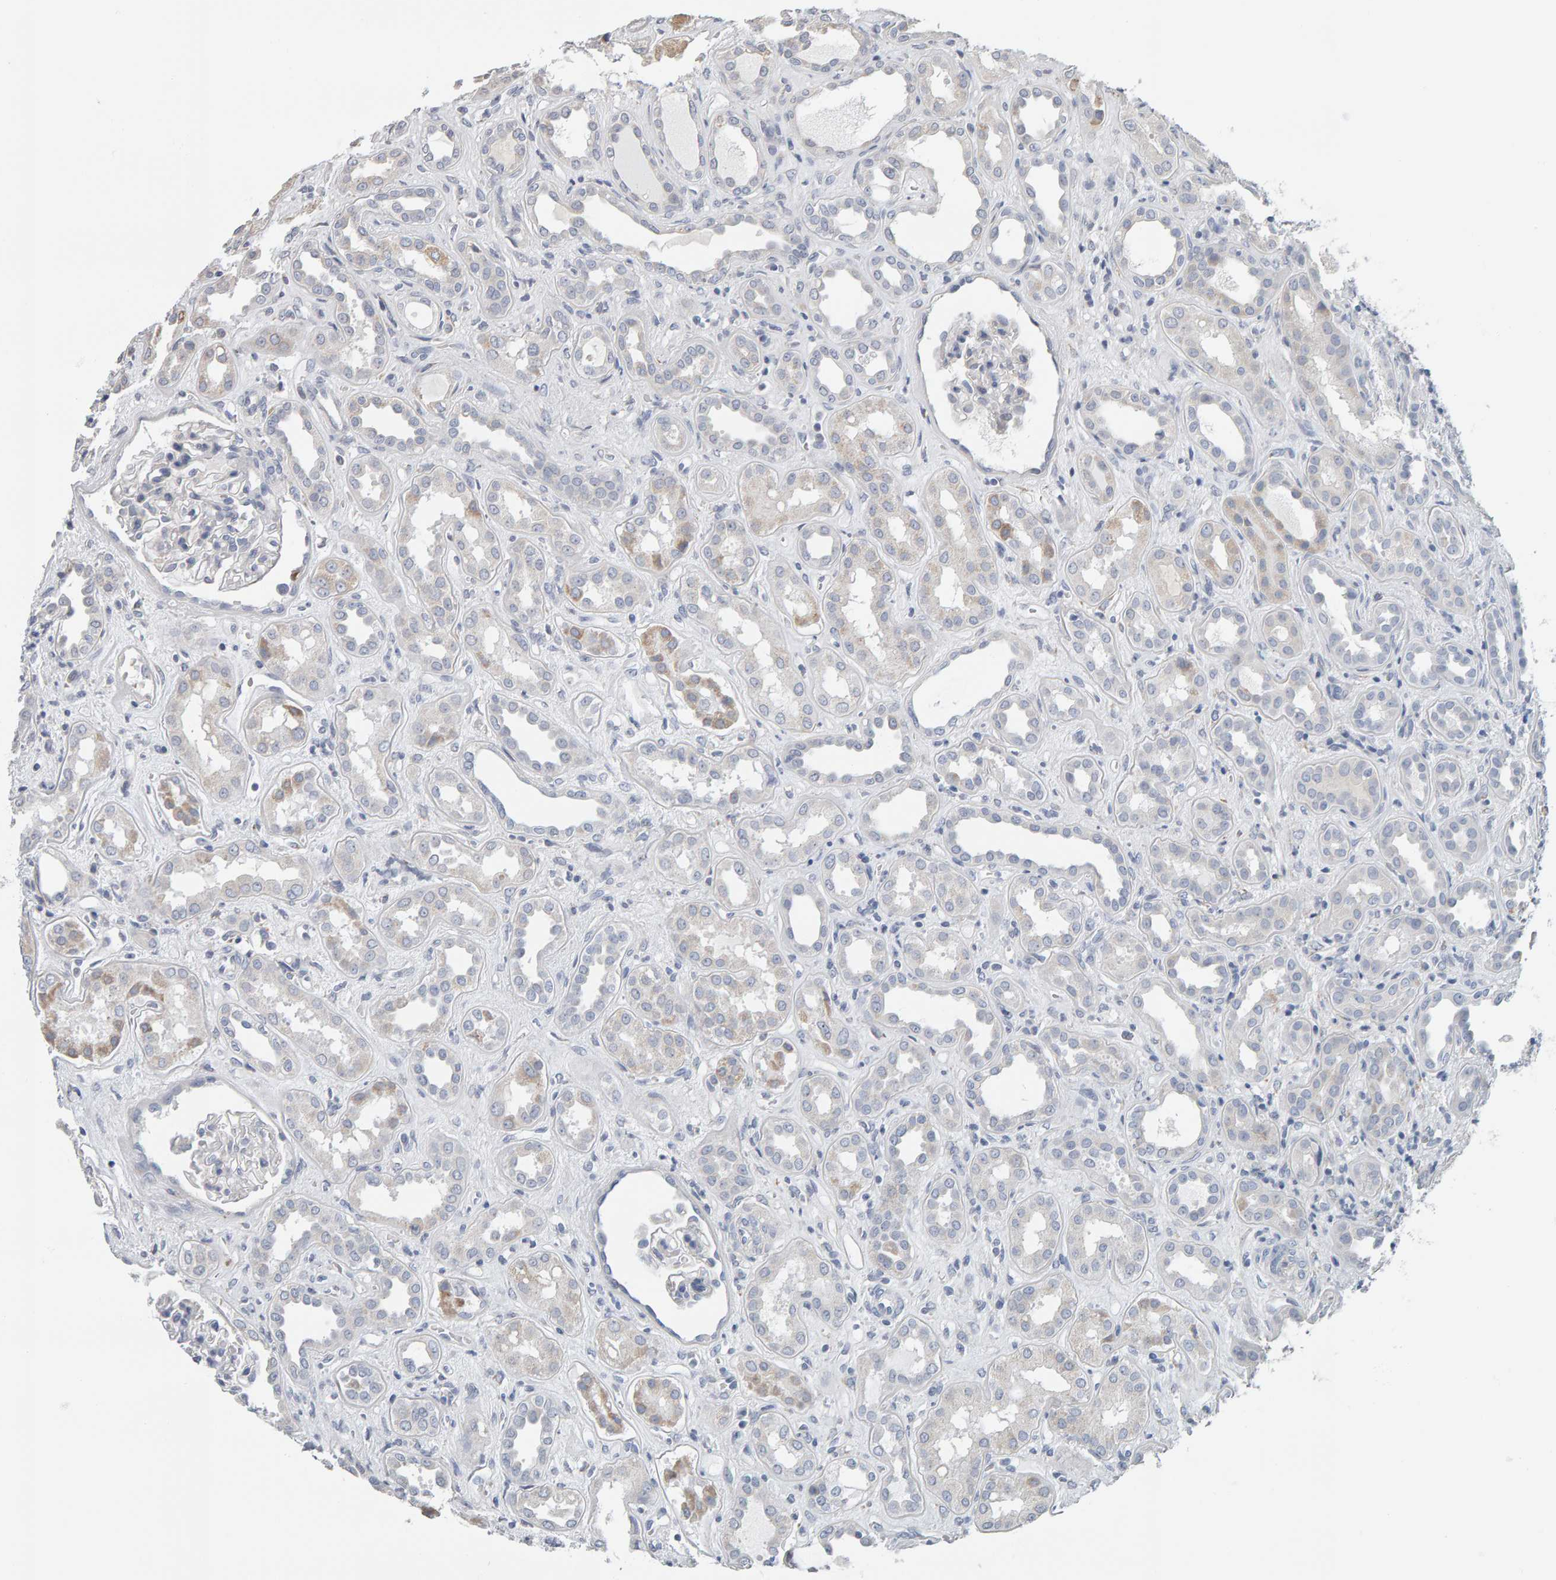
{"staining": {"intensity": "negative", "quantity": "none", "location": "none"}, "tissue": "kidney", "cell_type": "Cells in glomeruli", "image_type": "normal", "snomed": [{"axis": "morphology", "description": "Normal tissue, NOS"}, {"axis": "topography", "description": "Kidney"}], "caption": "Human kidney stained for a protein using immunohistochemistry (IHC) shows no expression in cells in glomeruli.", "gene": "ADHFE1", "patient": {"sex": "male", "age": 59}}